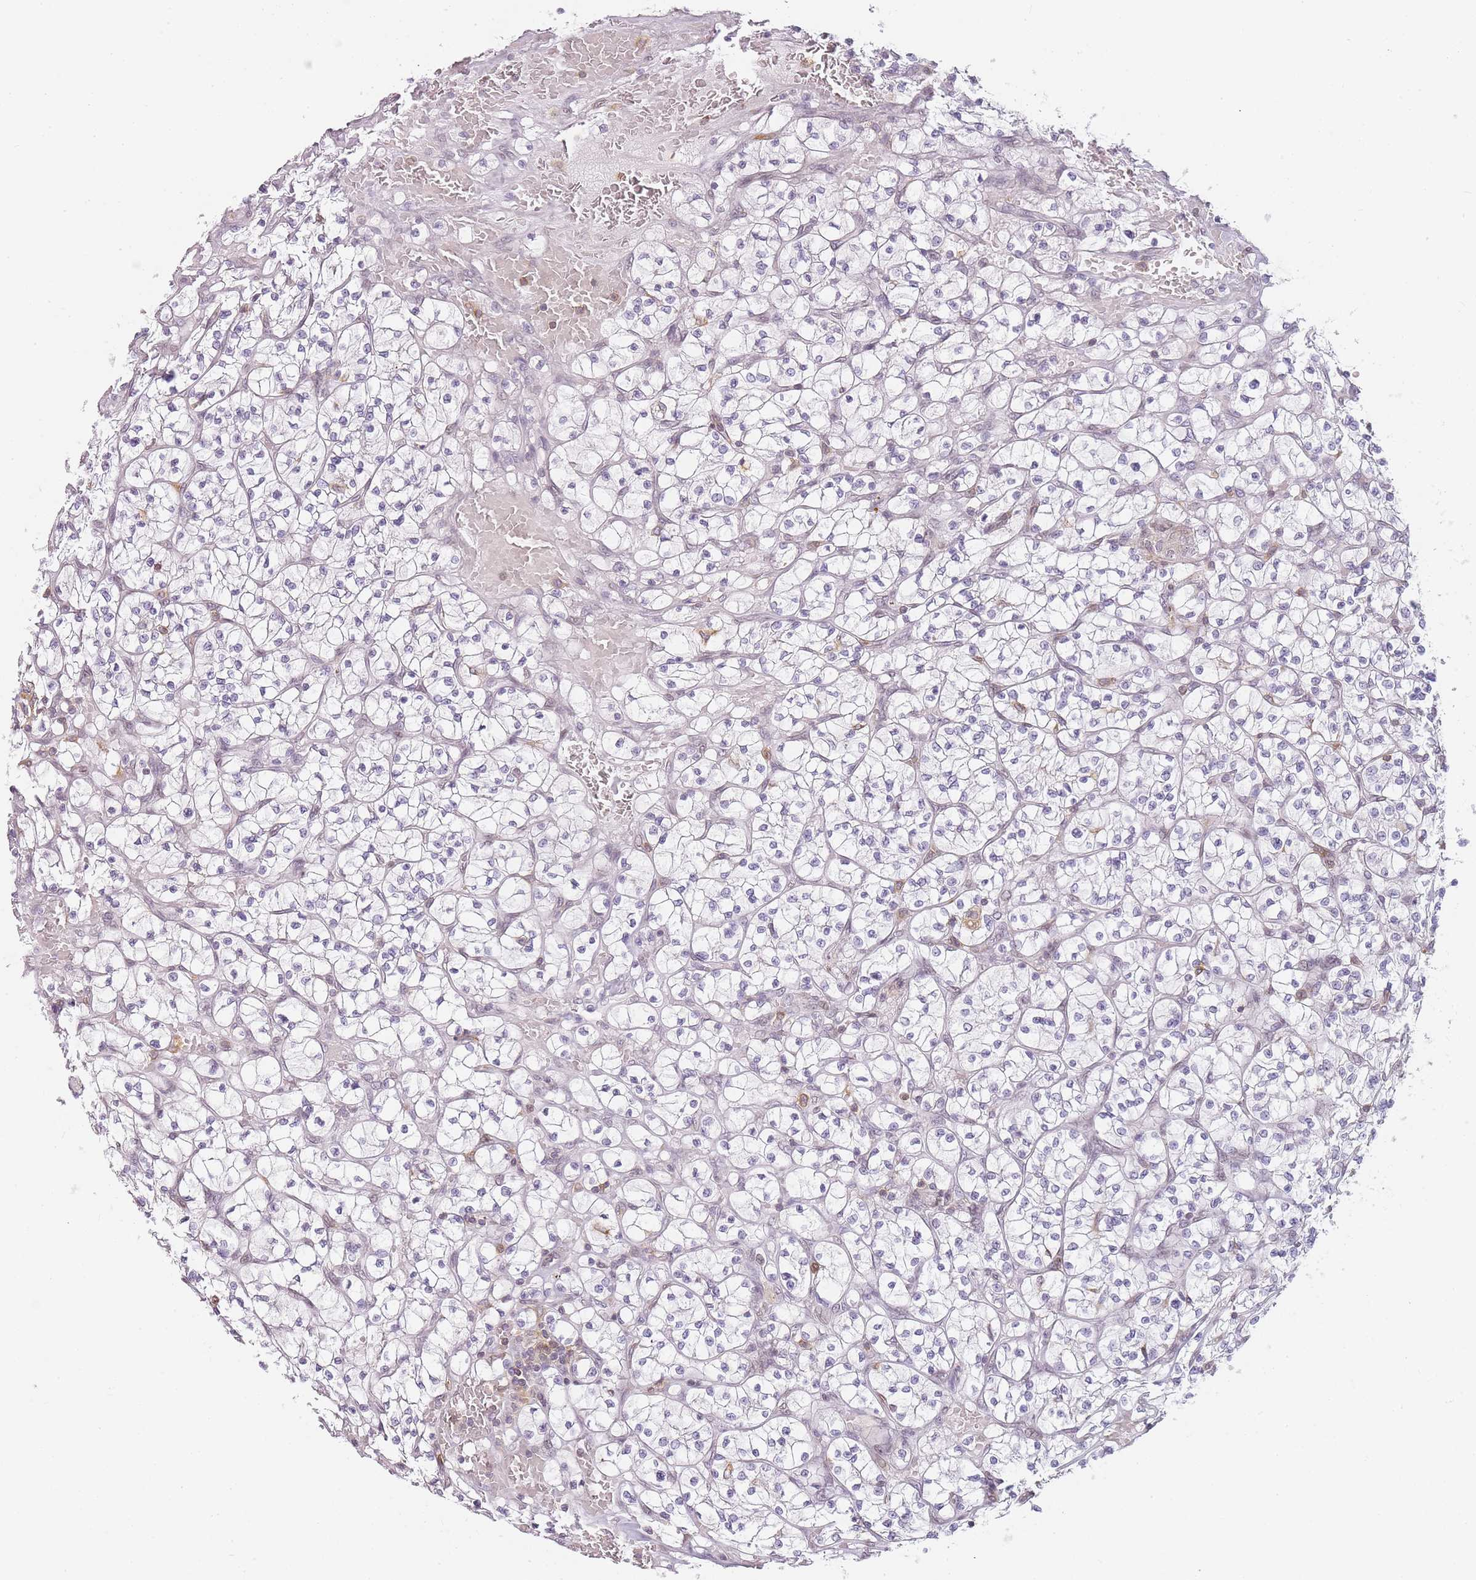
{"staining": {"intensity": "negative", "quantity": "none", "location": "none"}, "tissue": "renal cancer", "cell_type": "Tumor cells", "image_type": "cancer", "snomed": [{"axis": "morphology", "description": "Adenocarcinoma, NOS"}, {"axis": "topography", "description": "Kidney"}], "caption": "DAB (3,3'-diaminobenzidine) immunohistochemical staining of renal adenocarcinoma reveals no significant staining in tumor cells. The staining is performed using DAB (3,3'-diaminobenzidine) brown chromogen with nuclei counter-stained in using hematoxylin.", "gene": "JAKMIP1", "patient": {"sex": "female", "age": 64}}